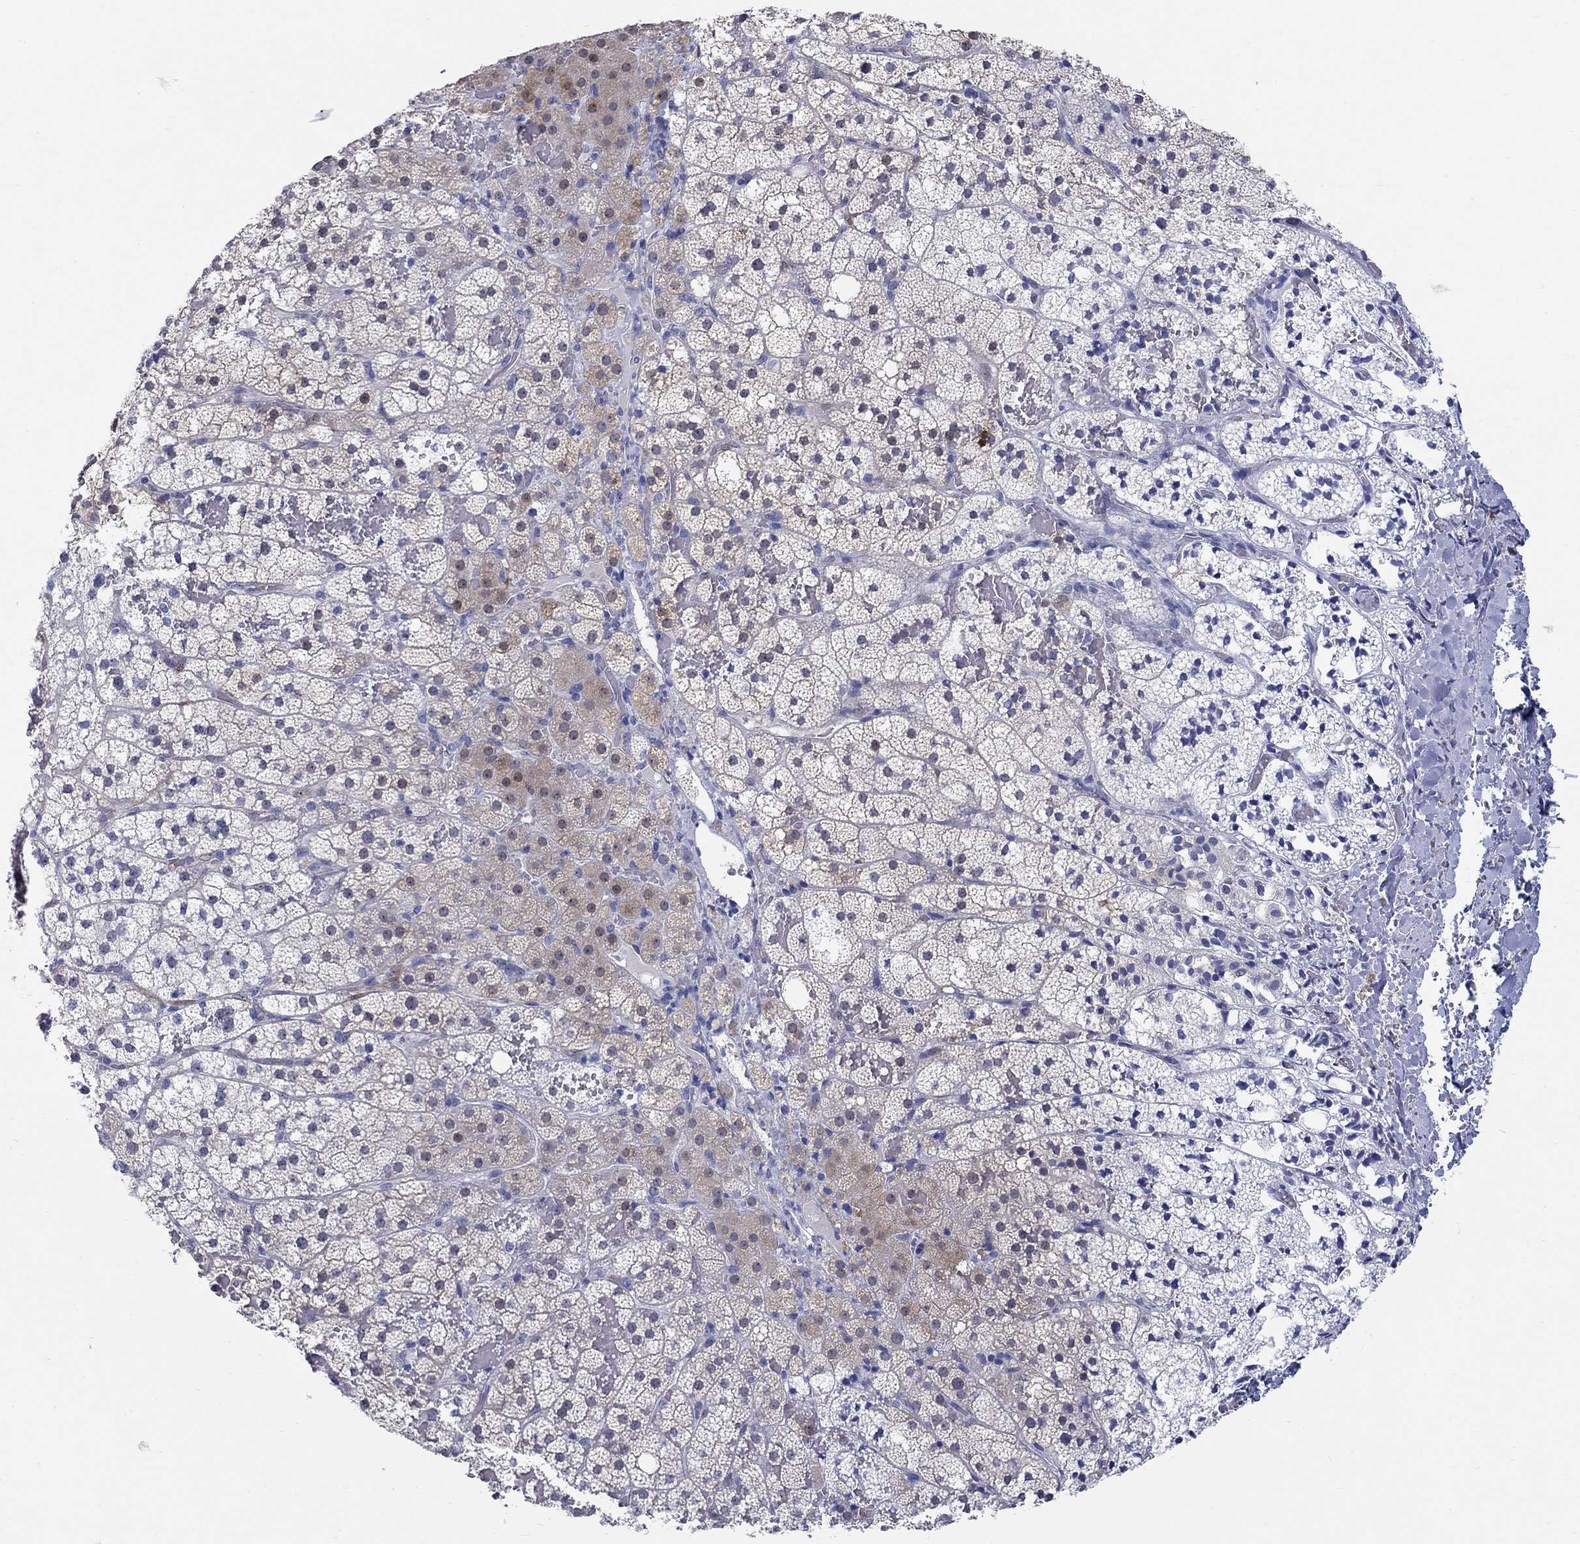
{"staining": {"intensity": "weak", "quantity": "<25%", "location": "cytoplasmic/membranous"}, "tissue": "adrenal gland", "cell_type": "Glandular cells", "image_type": "normal", "snomed": [{"axis": "morphology", "description": "Normal tissue, NOS"}, {"axis": "topography", "description": "Adrenal gland"}], "caption": "There is no significant positivity in glandular cells of adrenal gland. (DAB (3,3'-diaminobenzidine) immunohistochemistry (IHC), high magnification).", "gene": "AKR1C1", "patient": {"sex": "male", "age": 53}}